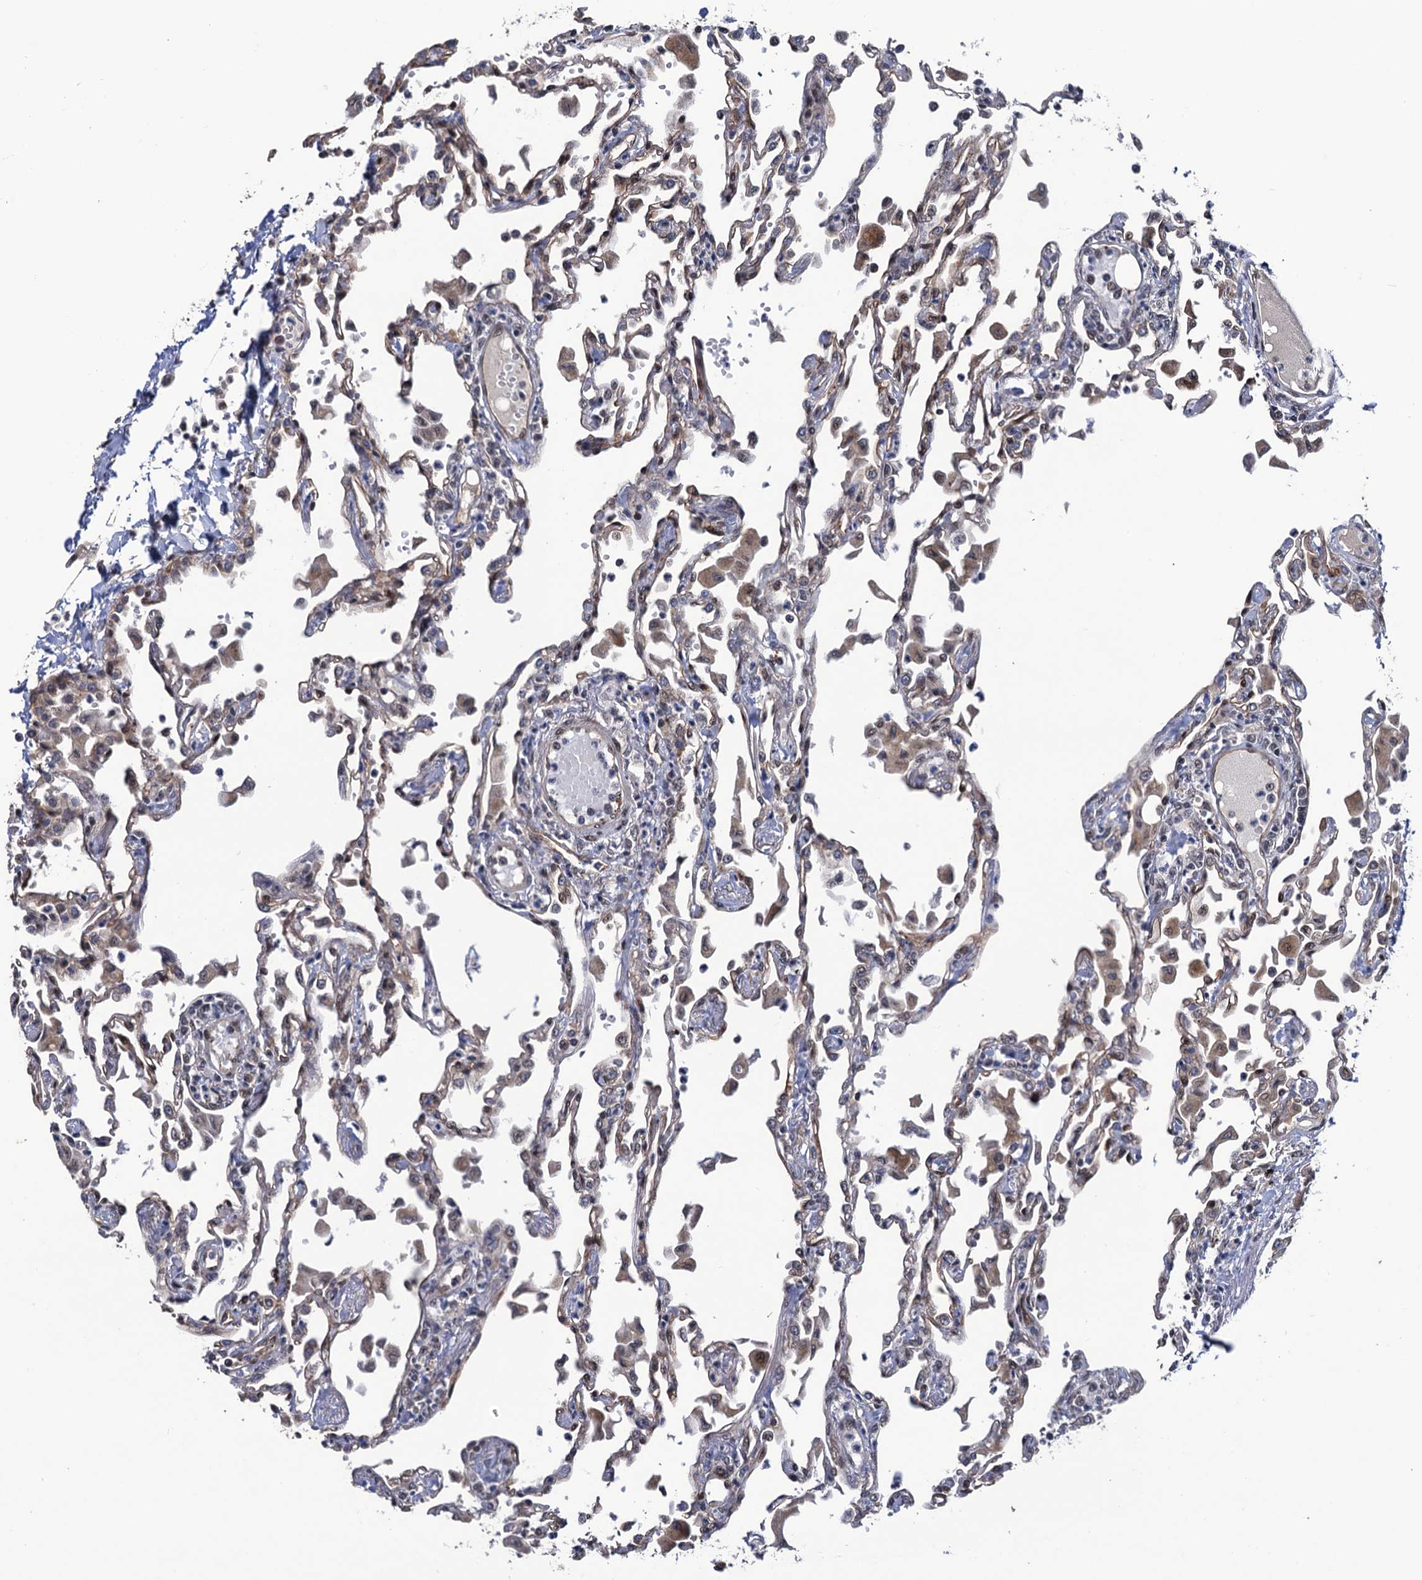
{"staining": {"intensity": "moderate", "quantity": "<25%", "location": "cytoplasmic/membranous,nuclear"}, "tissue": "lung", "cell_type": "Alveolar cells", "image_type": "normal", "snomed": [{"axis": "morphology", "description": "Normal tissue, NOS"}, {"axis": "topography", "description": "Bronchus"}, {"axis": "topography", "description": "Lung"}], "caption": "Protein positivity by immunohistochemistry displays moderate cytoplasmic/membranous,nuclear staining in about <25% of alveolar cells in benign lung.", "gene": "LRRC63", "patient": {"sex": "female", "age": 49}}